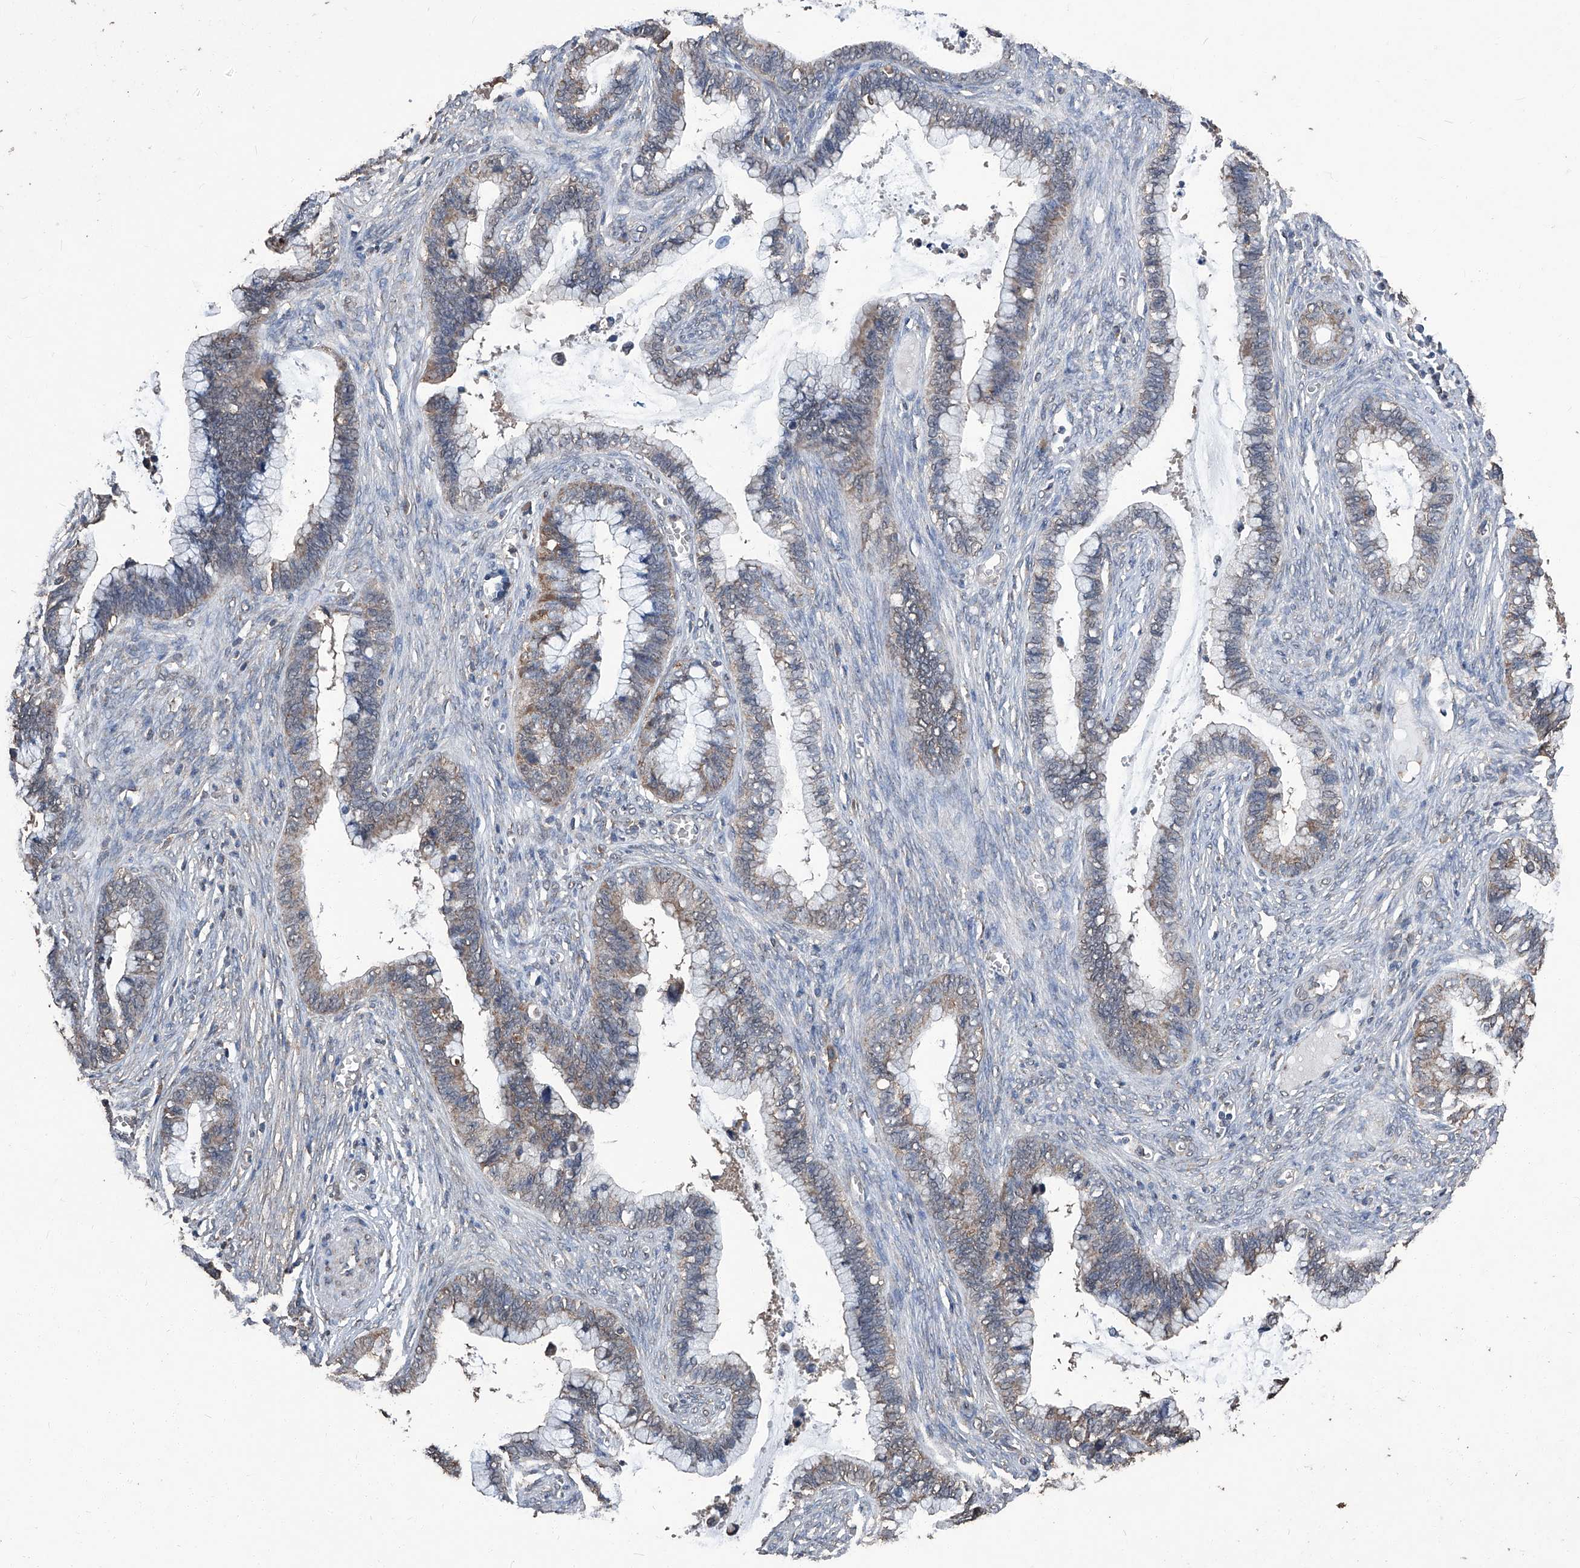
{"staining": {"intensity": "moderate", "quantity": ">75%", "location": "cytoplasmic/membranous"}, "tissue": "cervical cancer", "cell_type": "Tumor cells", "image_type": "cancer", "snomed": [{"axis": "morphology", "description": "Adenocarcinoma, NOS"}, {"axis": "topography", "description": "Cervix"}], "caption": "High-power microscopy captured an immunohistochemistry (IHC) photomicrograph of cervical adenocarcinoma, revealing moderate cytoplasmic/membranous staining in about >75% of tumor cells. (DAB (3,3'-diaminobenzidine) IHC, brown staining for protein, blue staining for nuclei).", "gene": "STARD7", "patient": {"sex": "female", "age": 44}}